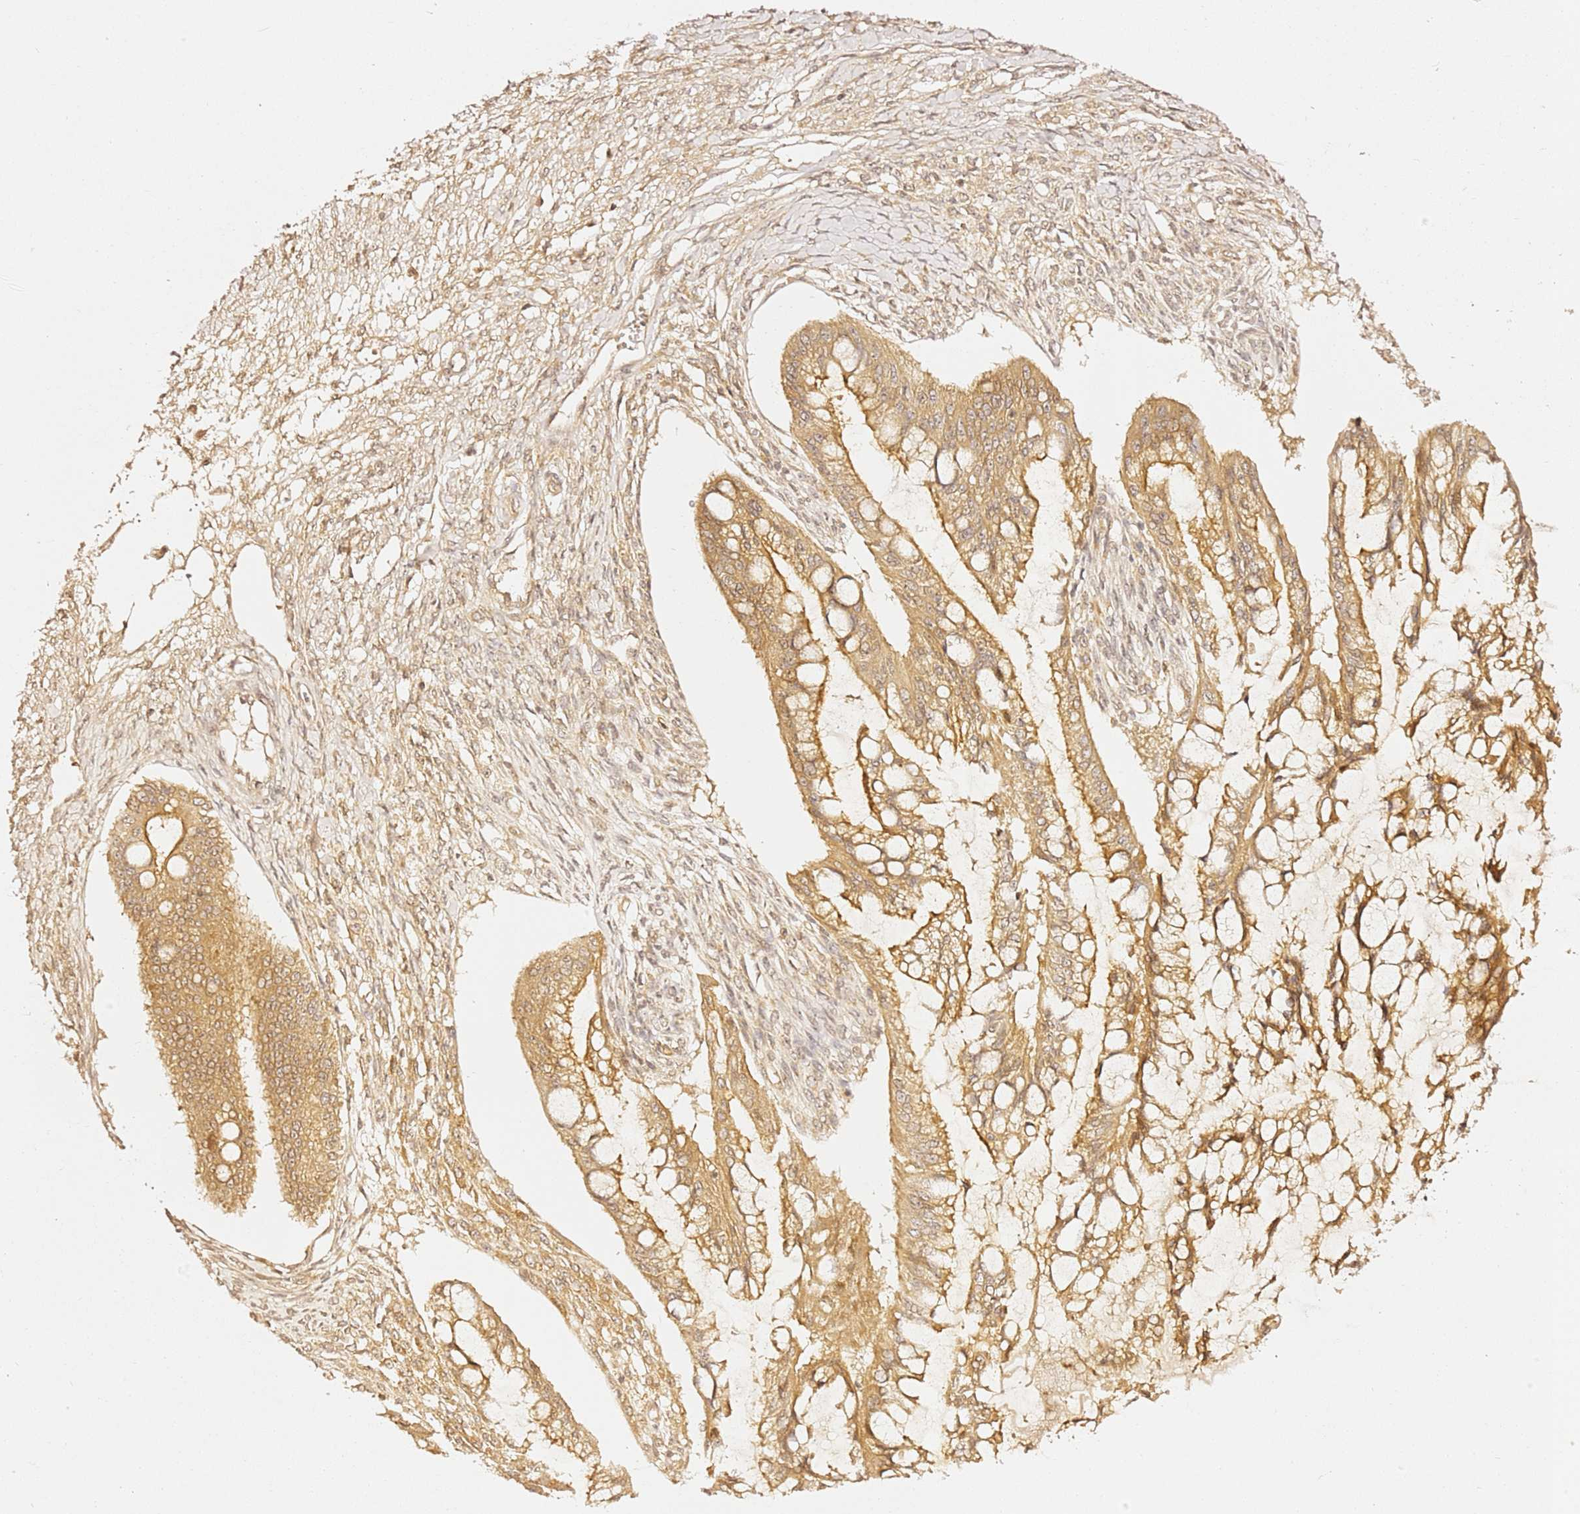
{"staining": {"intensity": "moderate", "quantity": ">75%", "location": "cytoplasmic/membranous"}, "tissue": "ovarian cancer", "cell_type": "Tumor cells", "image_type": "cancer", "snomed": [{"axis": "morphology", "description": "Cystadenocarcinoma, mucinous, NOS"}, {"axis": "topography", "description": "Ovary"}], "caption": "A high-resolution histopathology image shows immunohistochemistry (IHC) staining of ovarian cancer, which shows moderate cytoplasmic/membranous expression in about >75% of tumor cells.", "gene": "OSBPL2", "patient": {"sex": "female", "age": 73}}